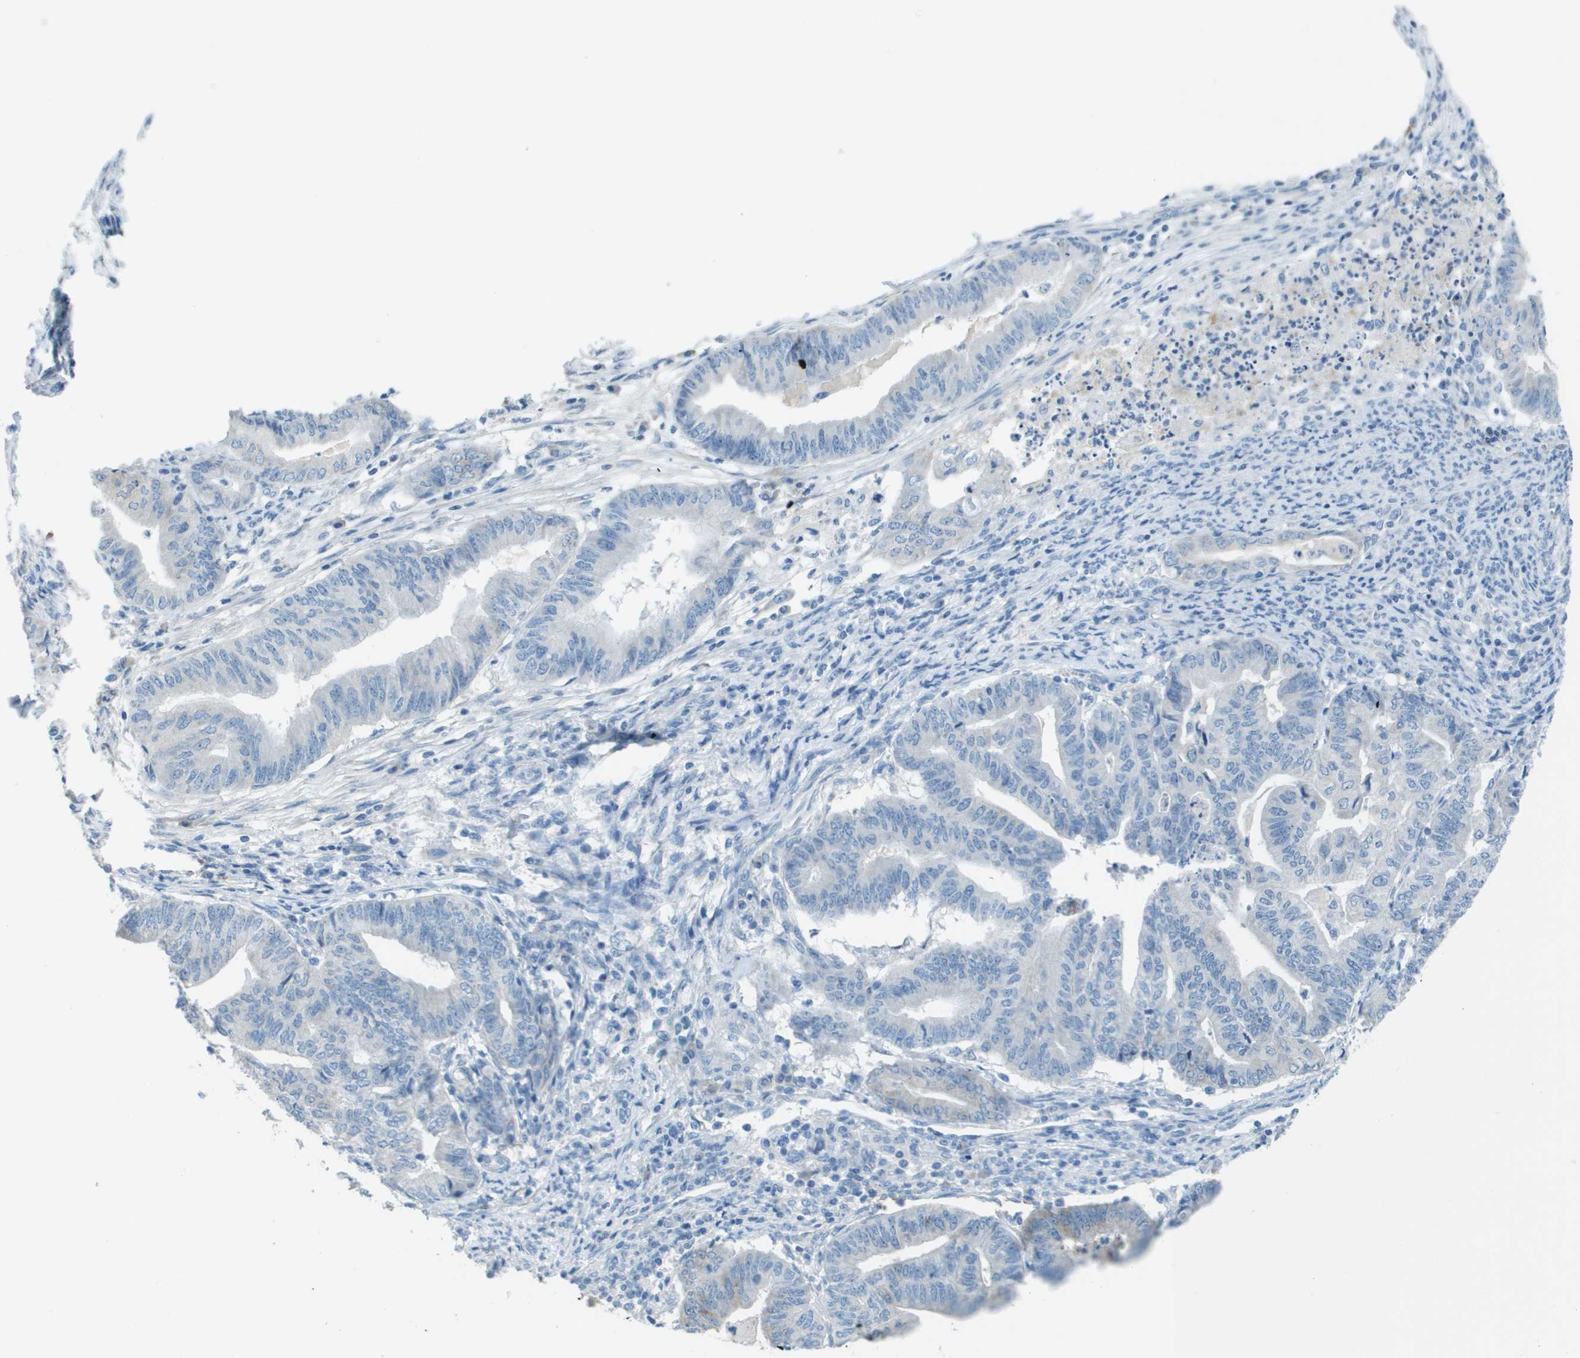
{"staining": {"intensity": "negative", "quantity": "none", "location": "none"}, "tissue": "endometrial cancer", "cell_type": "Tumor cells", "image_type": "cancer", "snomed": [{"axis": "morphology", "description": "Adenocarcinoma, NOS"}, {"axis": "topography", "description": "Endometrium"}], "caption": "Protein analysis of endometrial adenocarcinoma reveals no significant positivity in tumor cells.", "gene": "PTGDR2", "patient": {"sex": "female", "age": 79}}